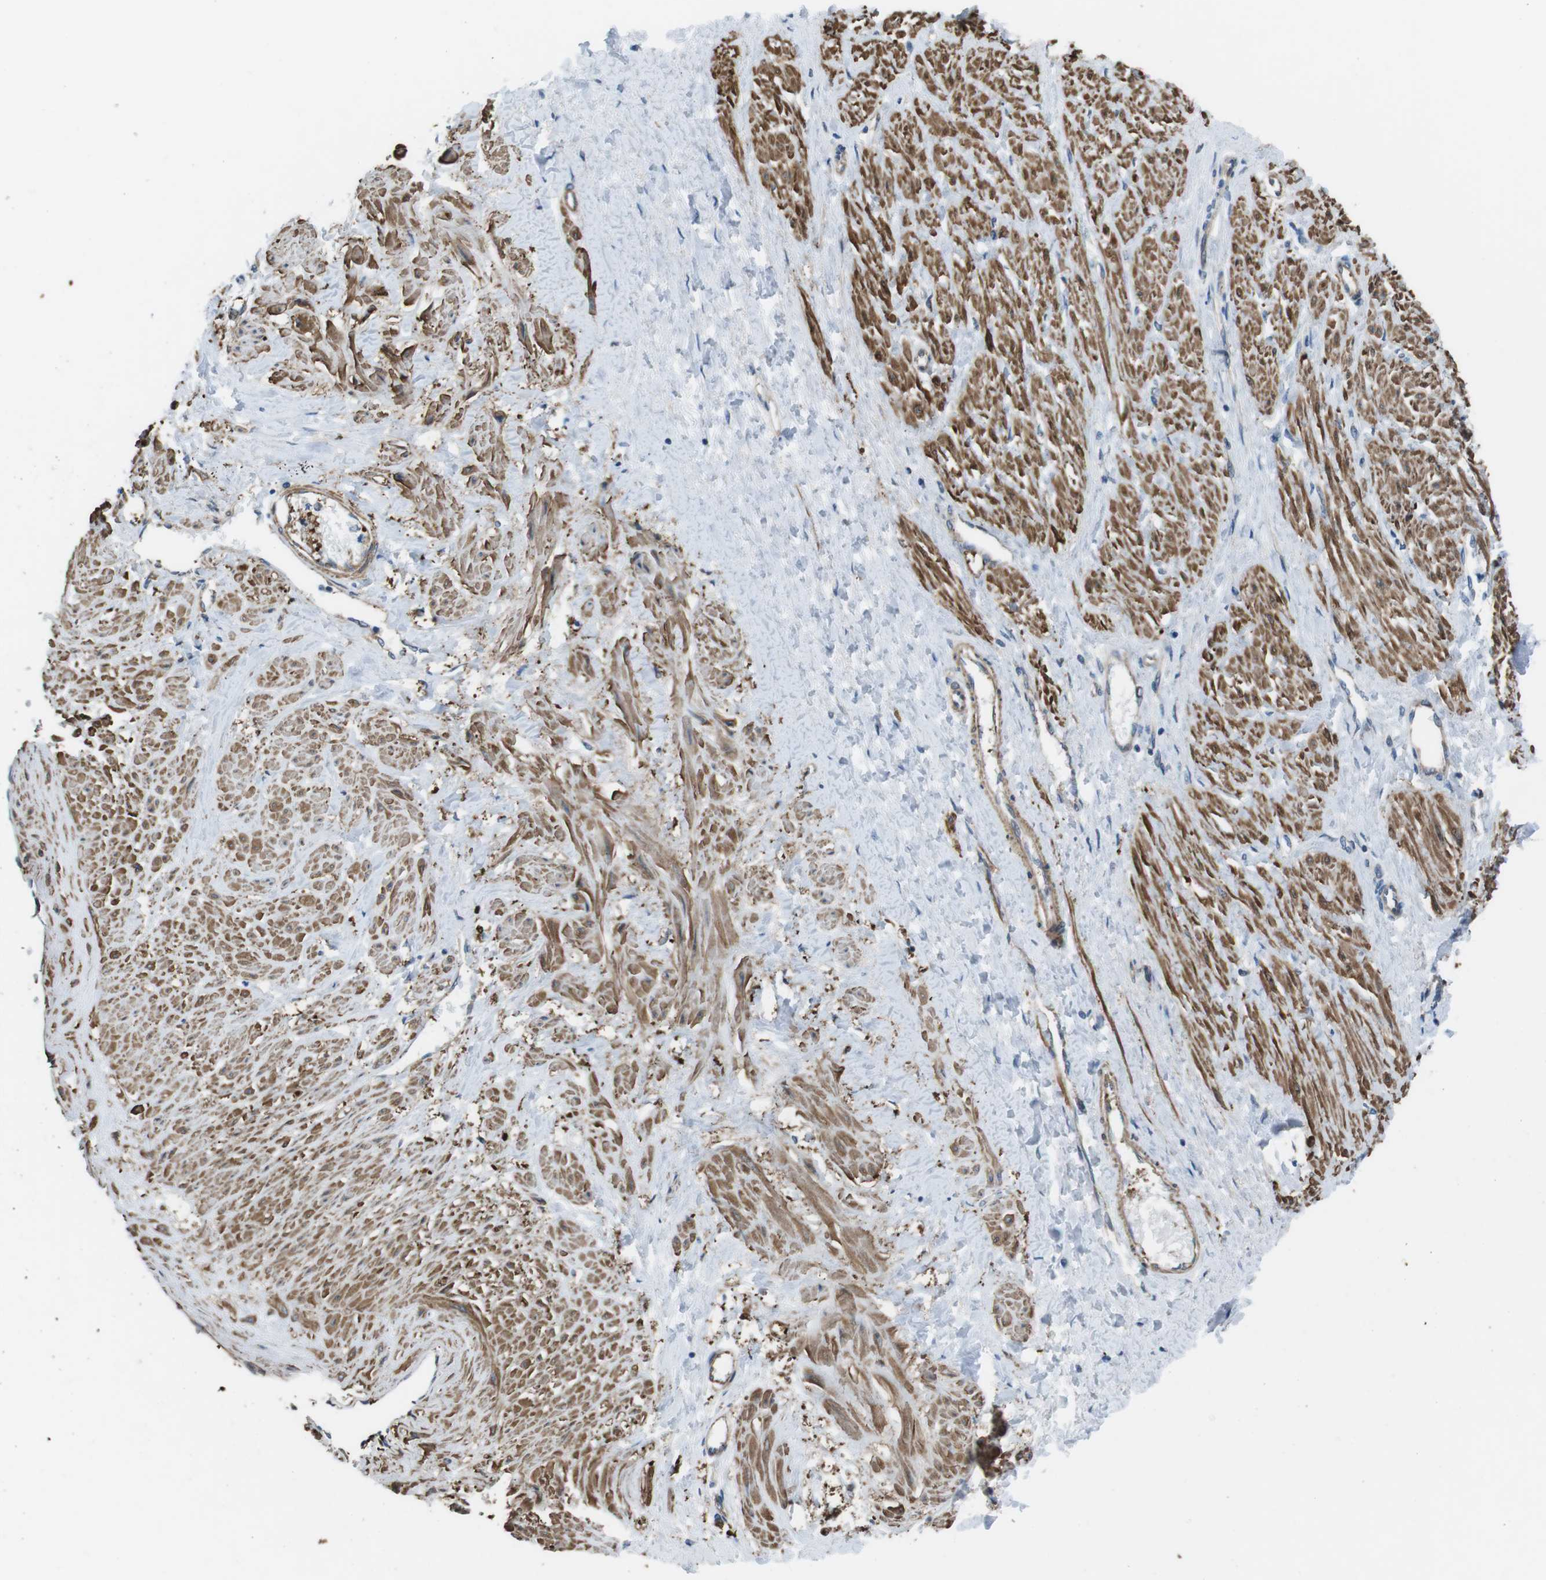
{"staining": {"intensity": "moderate", "quantity": ">75%", "location": "cytoplasmic/membranous"}, "tissue": "smooth muscle", "cell_type": "Smooth muscle cells", "image_type": "normal", "snomed": [{"axis": "morphology", "description": "Normal tissue, NOS"}, {"axis": "topography", "description": "Smooth muscle"}, {"axis": "topography", "description": "Uterus"}], "caption": "IHC (DAB) staining of benign human smooth muscle displays moderate cytoplasmic/membranous protein staining in about >75% of smooth muscle cells.", "gene": "FAM174B", "patient": {"sex": "female", "age": 39}}